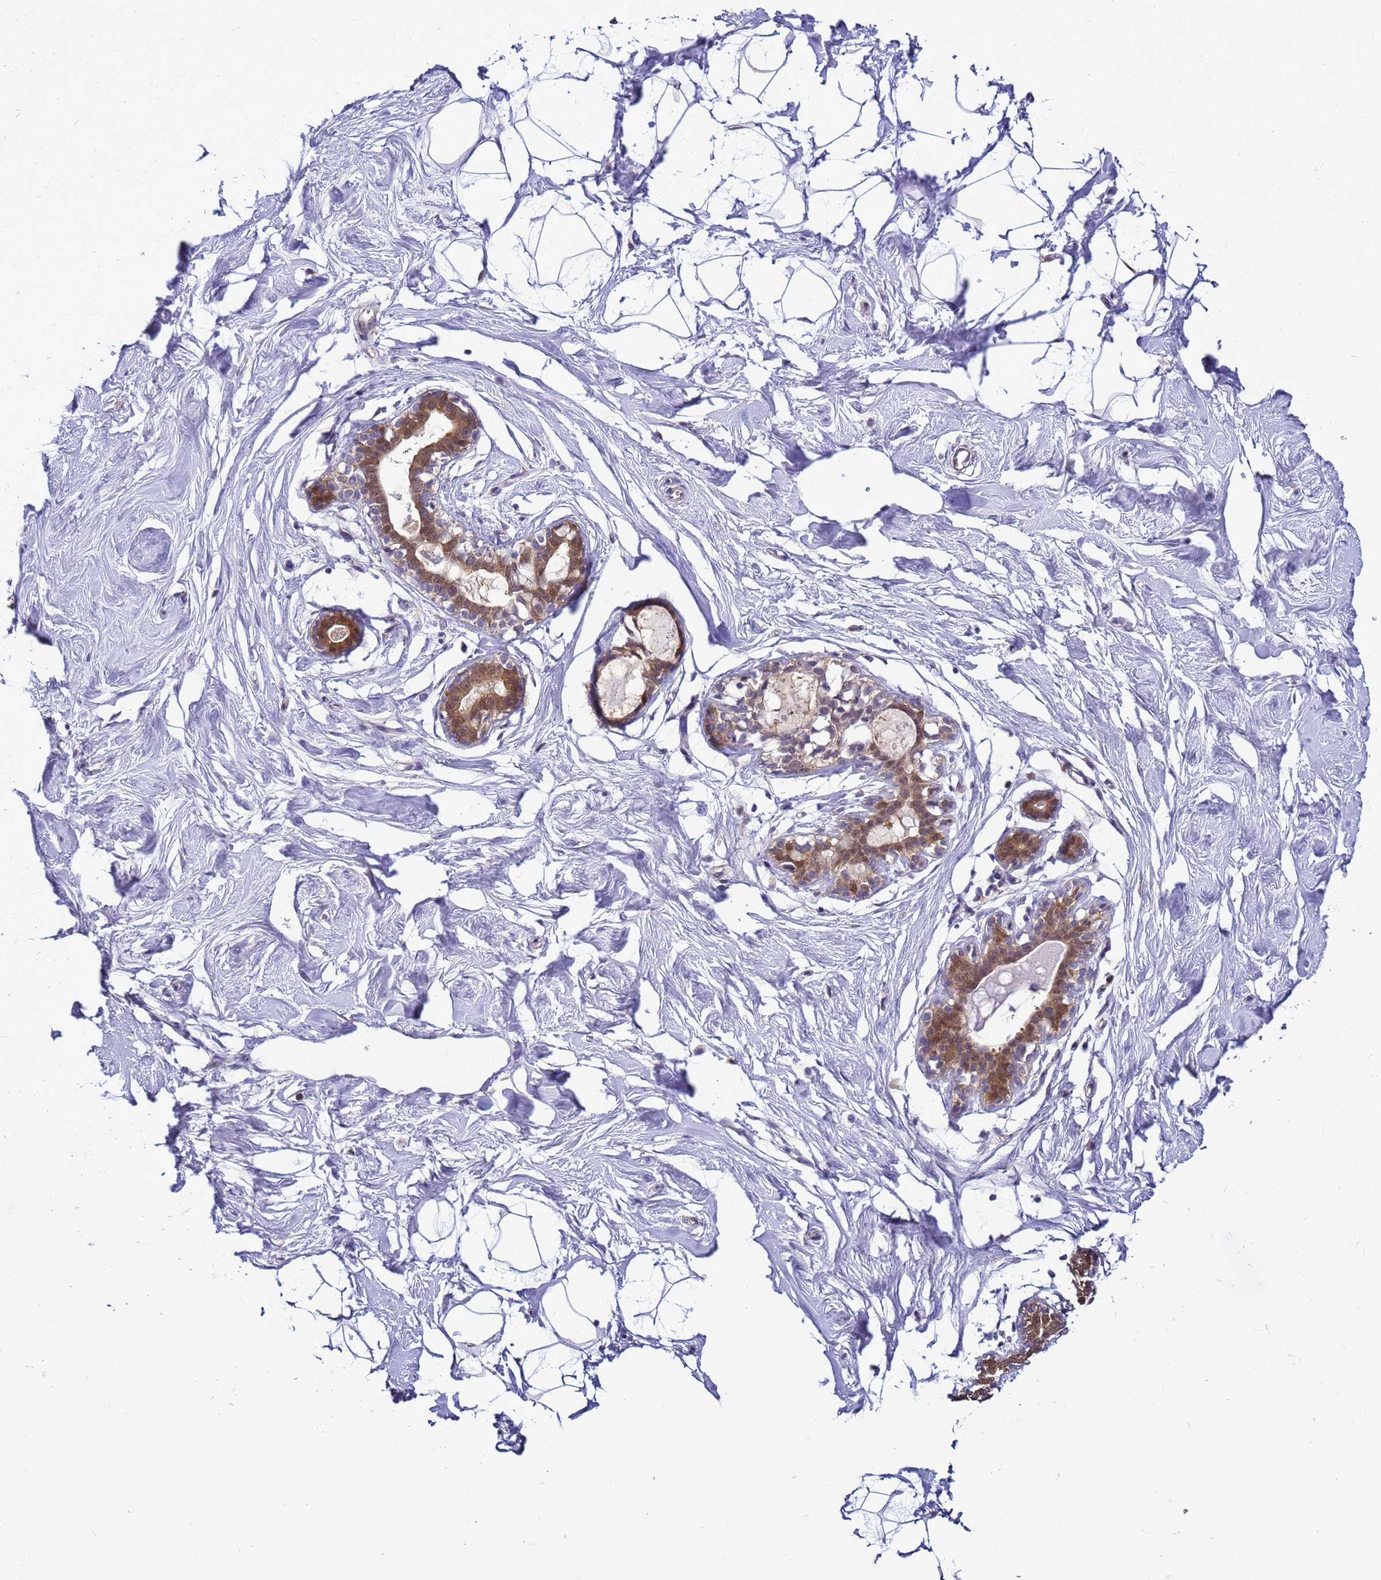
{"staining": {"intensity": "negative", "quantity": "none", "location": "none"}, "tissue": "breast", "cell_type": "Adipocytes", "image_type": "normal", "snomed": [{"axis": "morphology", "description": "Normal tissue, NOS"}, {"axis": "morphology", "description": "Adenoma, NOS"}, {"axis": "topography", "description": "Breast"}], "caption": "Adipocytes show no significant protein expression in benign breast. The staining is performed using DAB brown chromogen with nuclei counter-stained in using hematoxylin.", "gene": "DDI2", "patient": {"sex": "female", "age": 23}}